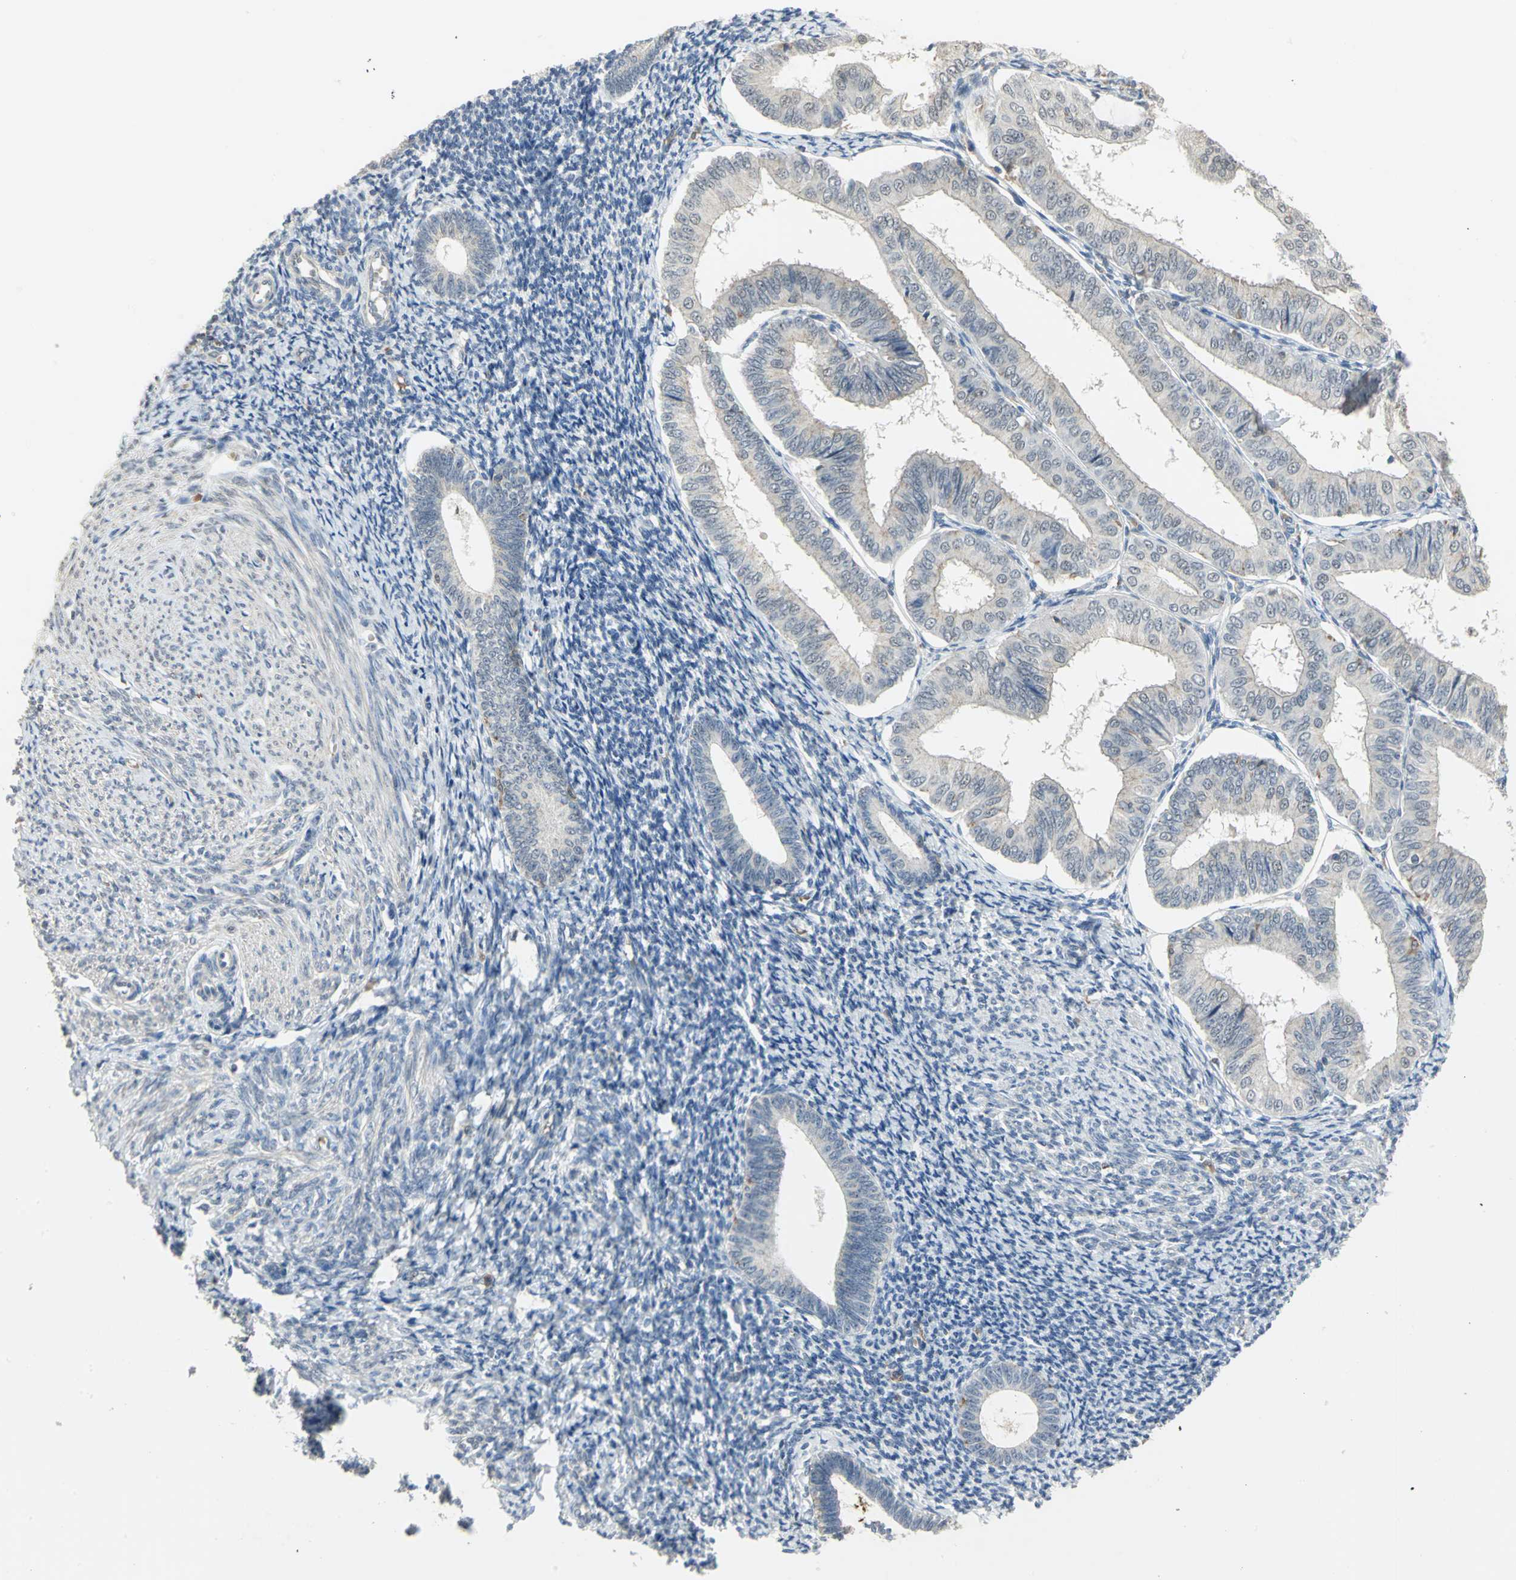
{"staining": {"intensity": "negative", "quantity": "none", "location": "none"}, "tissue": "endometrium", "cell_type": "Cells in endometrial stroma", "image_type": "normal", "snomed": [{"axis": "morphology", "description": "Normal tissue, NOS"}, {"axis": "topography", "description": "Endometrium"}], "caption": "Immunohistochemical staining of benign endometrium shows no significant staining in cells in endometrial stroma.", "gene": "SKAP2", "patient": {"sex": "female", "age": 57}}